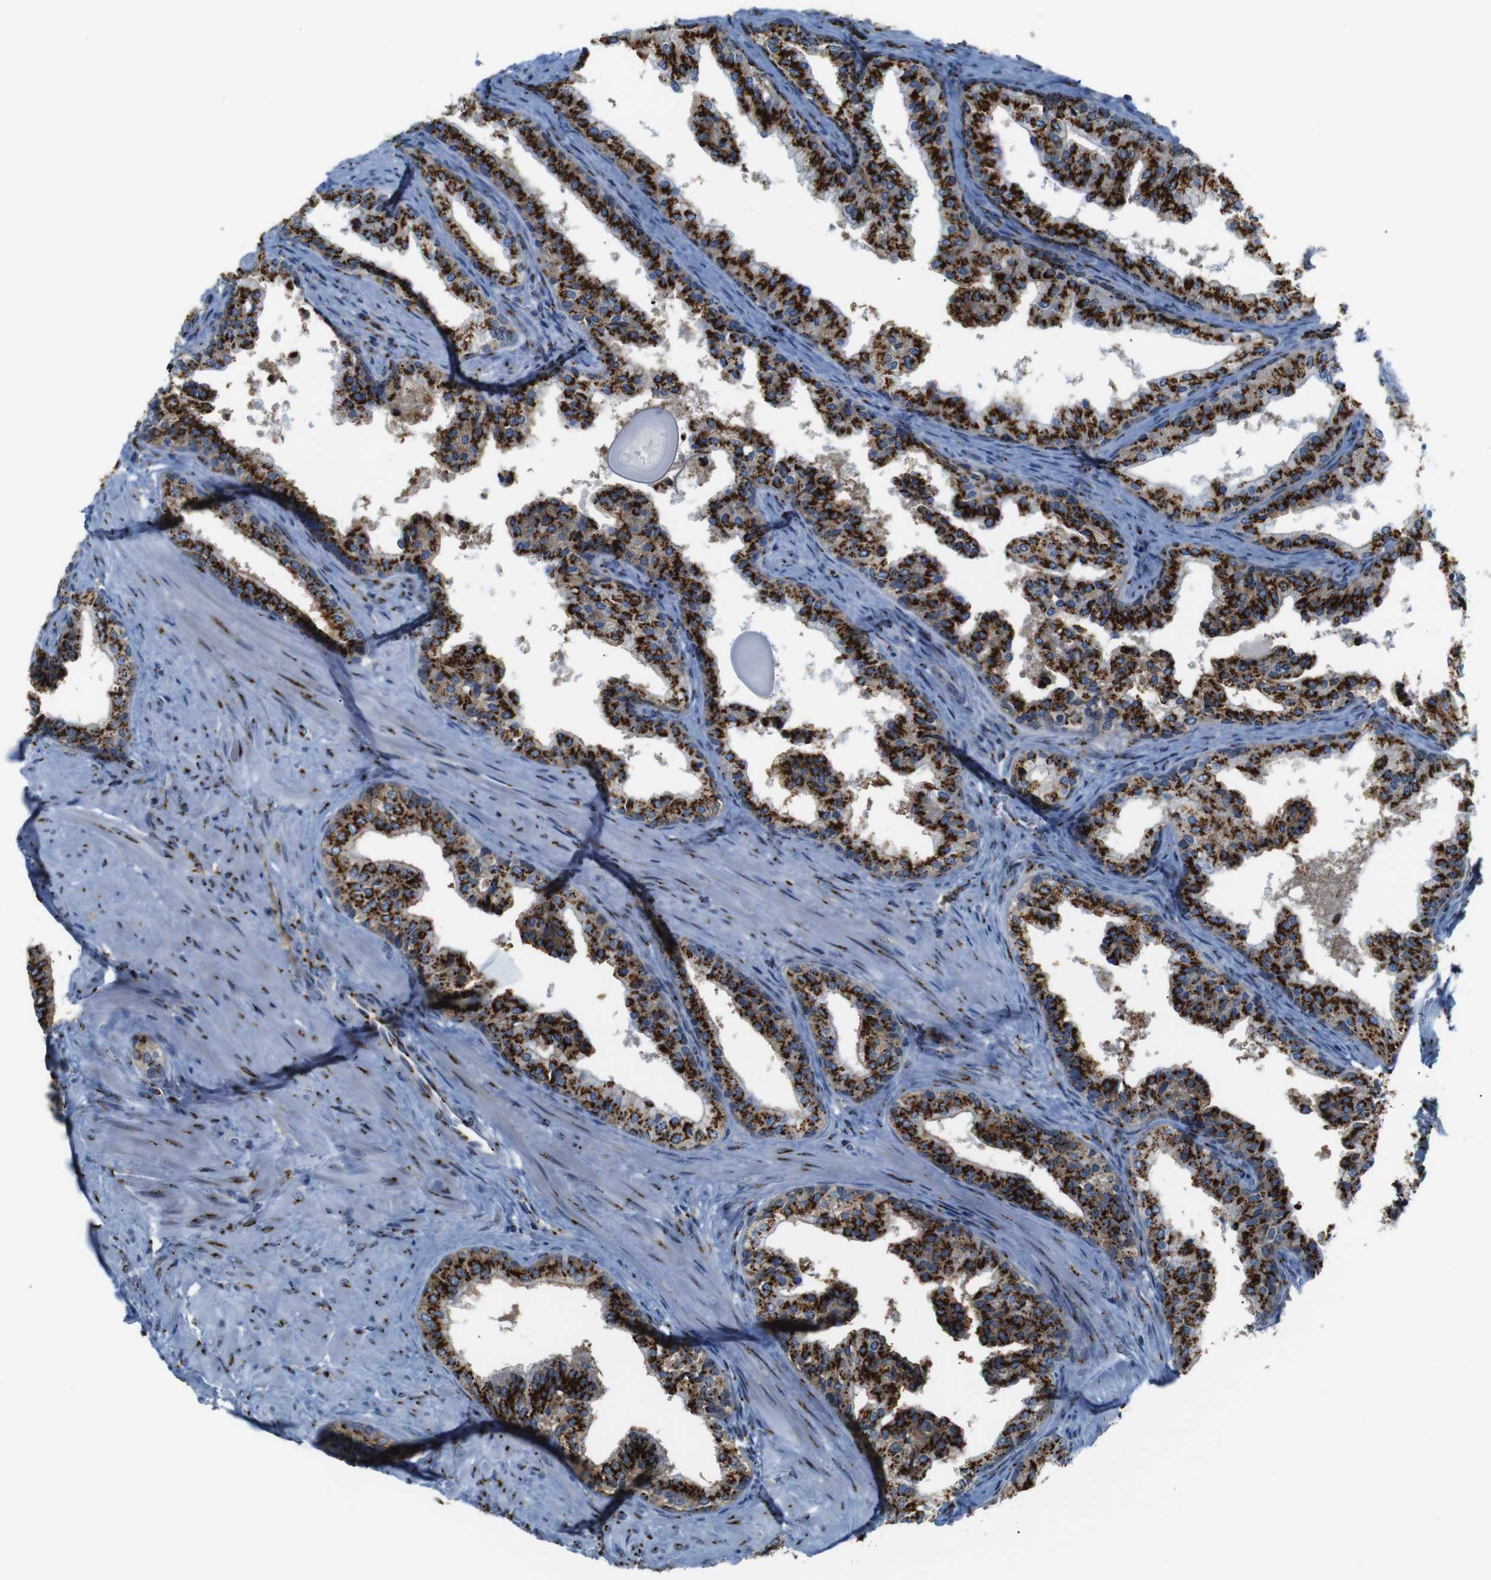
{"staining": {"intensity": "strong", "quantity": ">75%", "location": "cytoplasmic/membranous"}, "tissue": "prostate cancer", "cell_type": "Tumor cells", "image_type": "cancer", "snomed": [{"axis": "morphology", "description": "Adenocarcinoma, Low grade"}, {"axis": "topography", "description": "Prostate"}], "caption": "Strong cytoplasmic/membranous positivity for a protein is identified in approximately >75% of tumor cells of prostate cancer using immunohistochemistry.", "gene": "TGOLN2", "patient": {"sex": "male", "age": 60}}